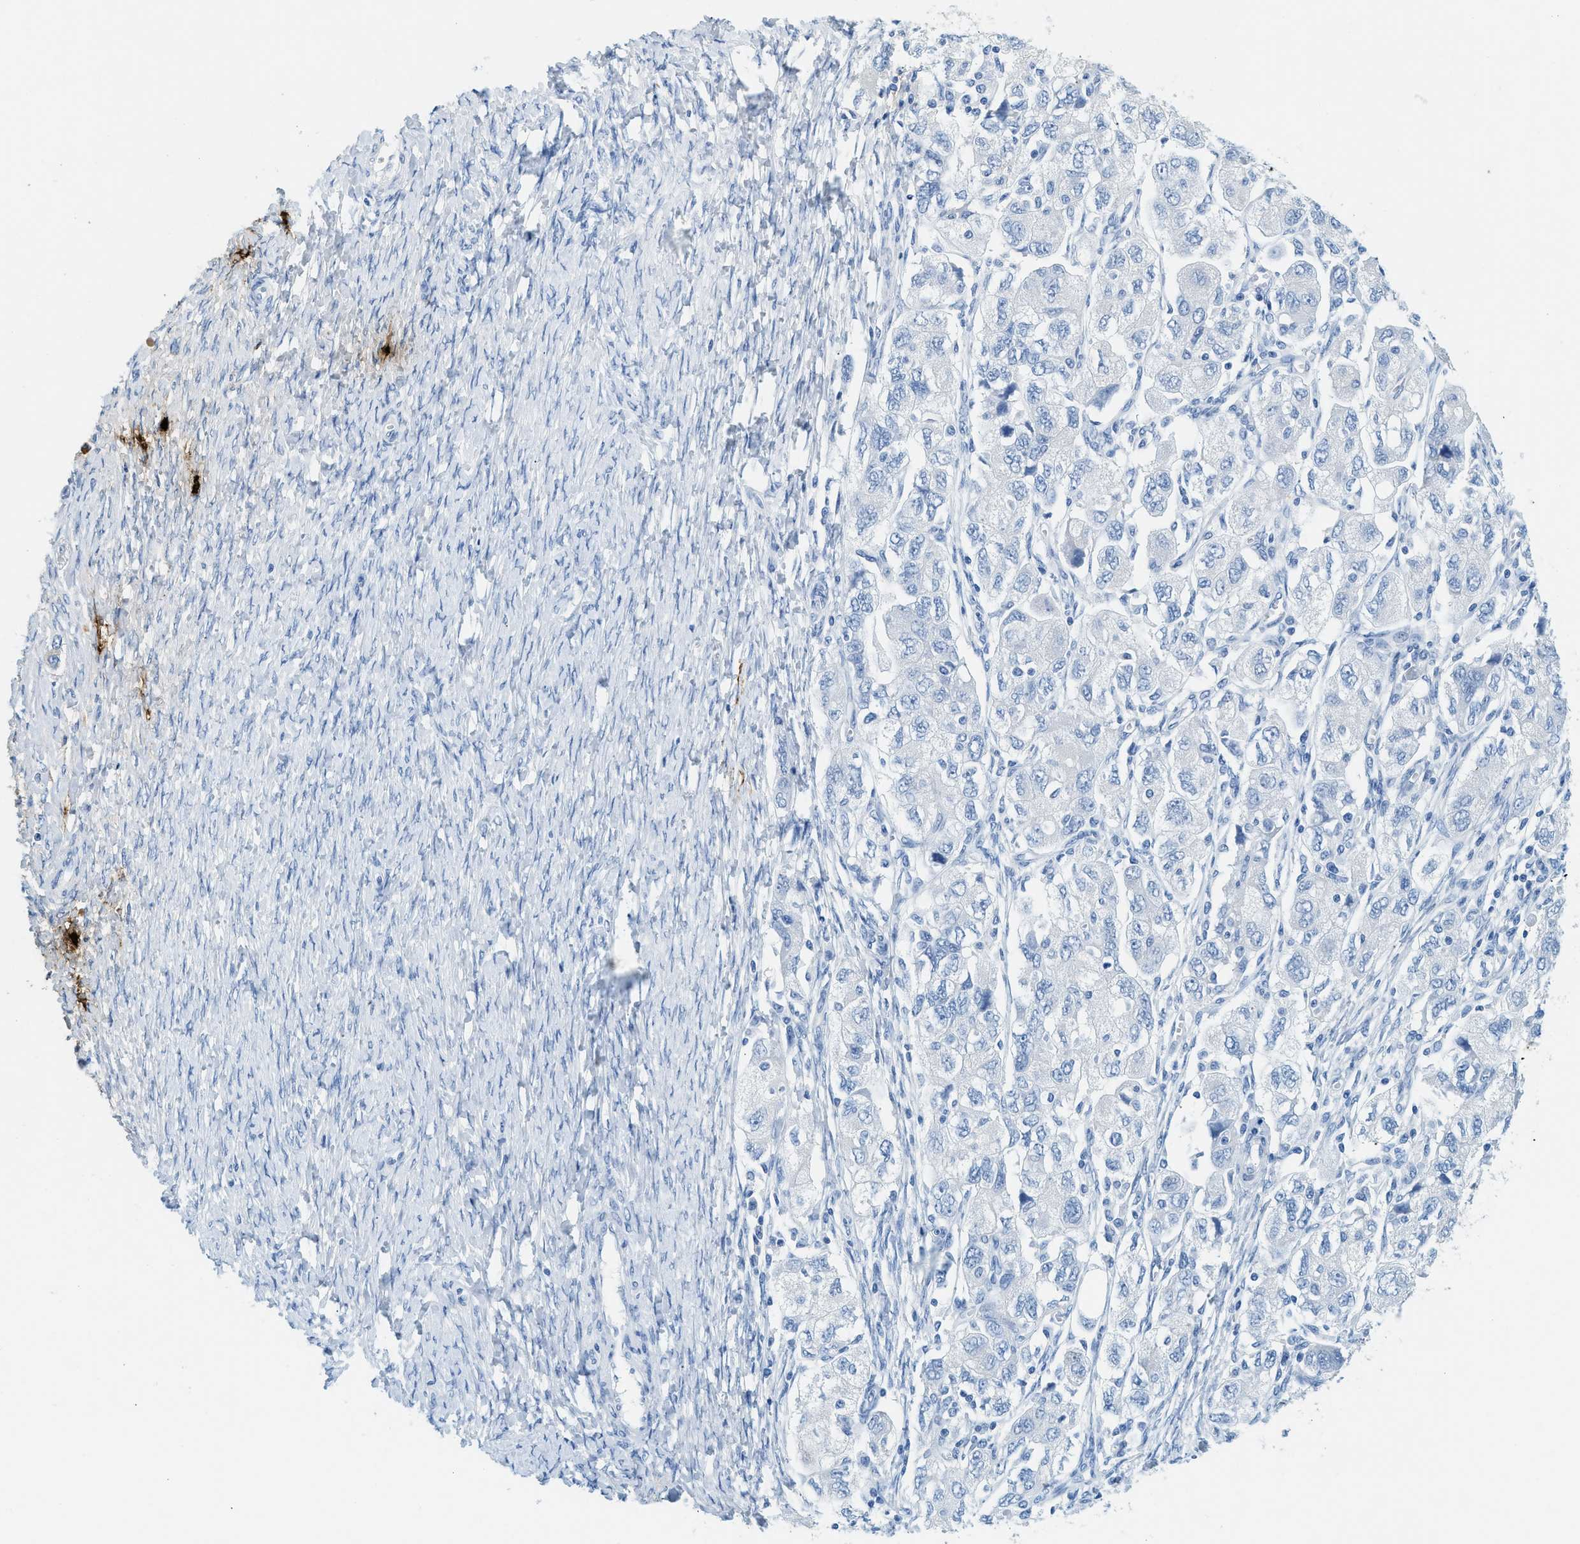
{"staining": {"intensity": "negative", "quantity": "none", "location": "none"}, "tissue": "ovarian cancer", "cell_type": "Tumor cells", "image_type": "cancer", "snomed": [{"axis": "morphology", "description": "Carcinoma, NOS"}, {"axis": "morphology", "description": "Cystadenocarcinoma, serous, NOS"}, {"axis": "topography", "description": "Ovary"}], "caption": "This histopathology image is of ovarian cancer (serous cystadenocarcinoma) stained with immunohistochemistry to label a protein in brown with the nuclei are counter-stained blue. There is no expression in tumor cells.", "gene": "TPSAB1", "patient": {"sex": "female", "age": 69}}